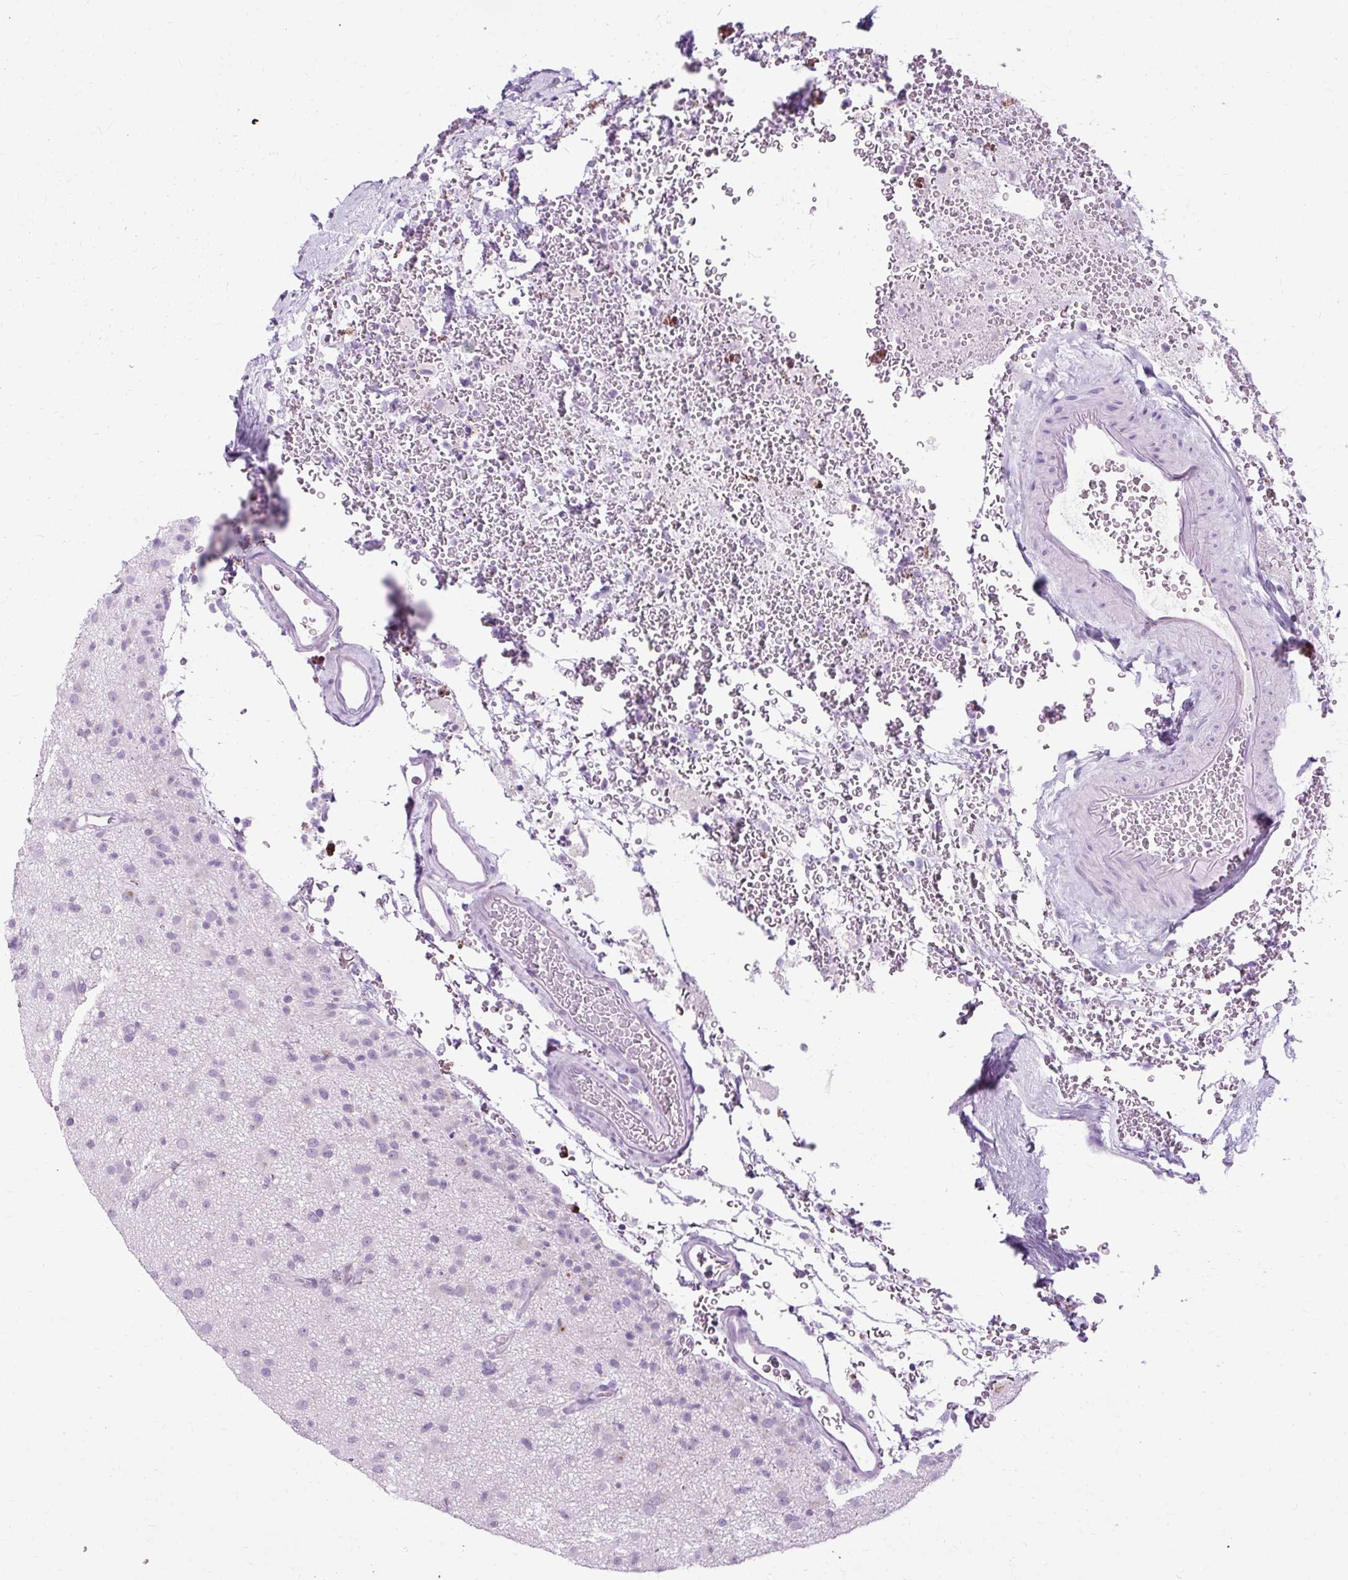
{"staining": {"intensity": "negative", "quantity": "none", "location": "none"}, "tissue": "glioma", "cell_type": "Tumor cells", "image_type": "cancer", "snomed": [{"axis": "morphology", "description": "Glioma, malignant, Low grade"}, {"axis": "topography", "description": "Brain"}], "caption": "The histopathology image shows no significant expression in tumor cells of glioma.", "gene": "B3GNT4", "patient": {"sex": "male", "age": 65}}